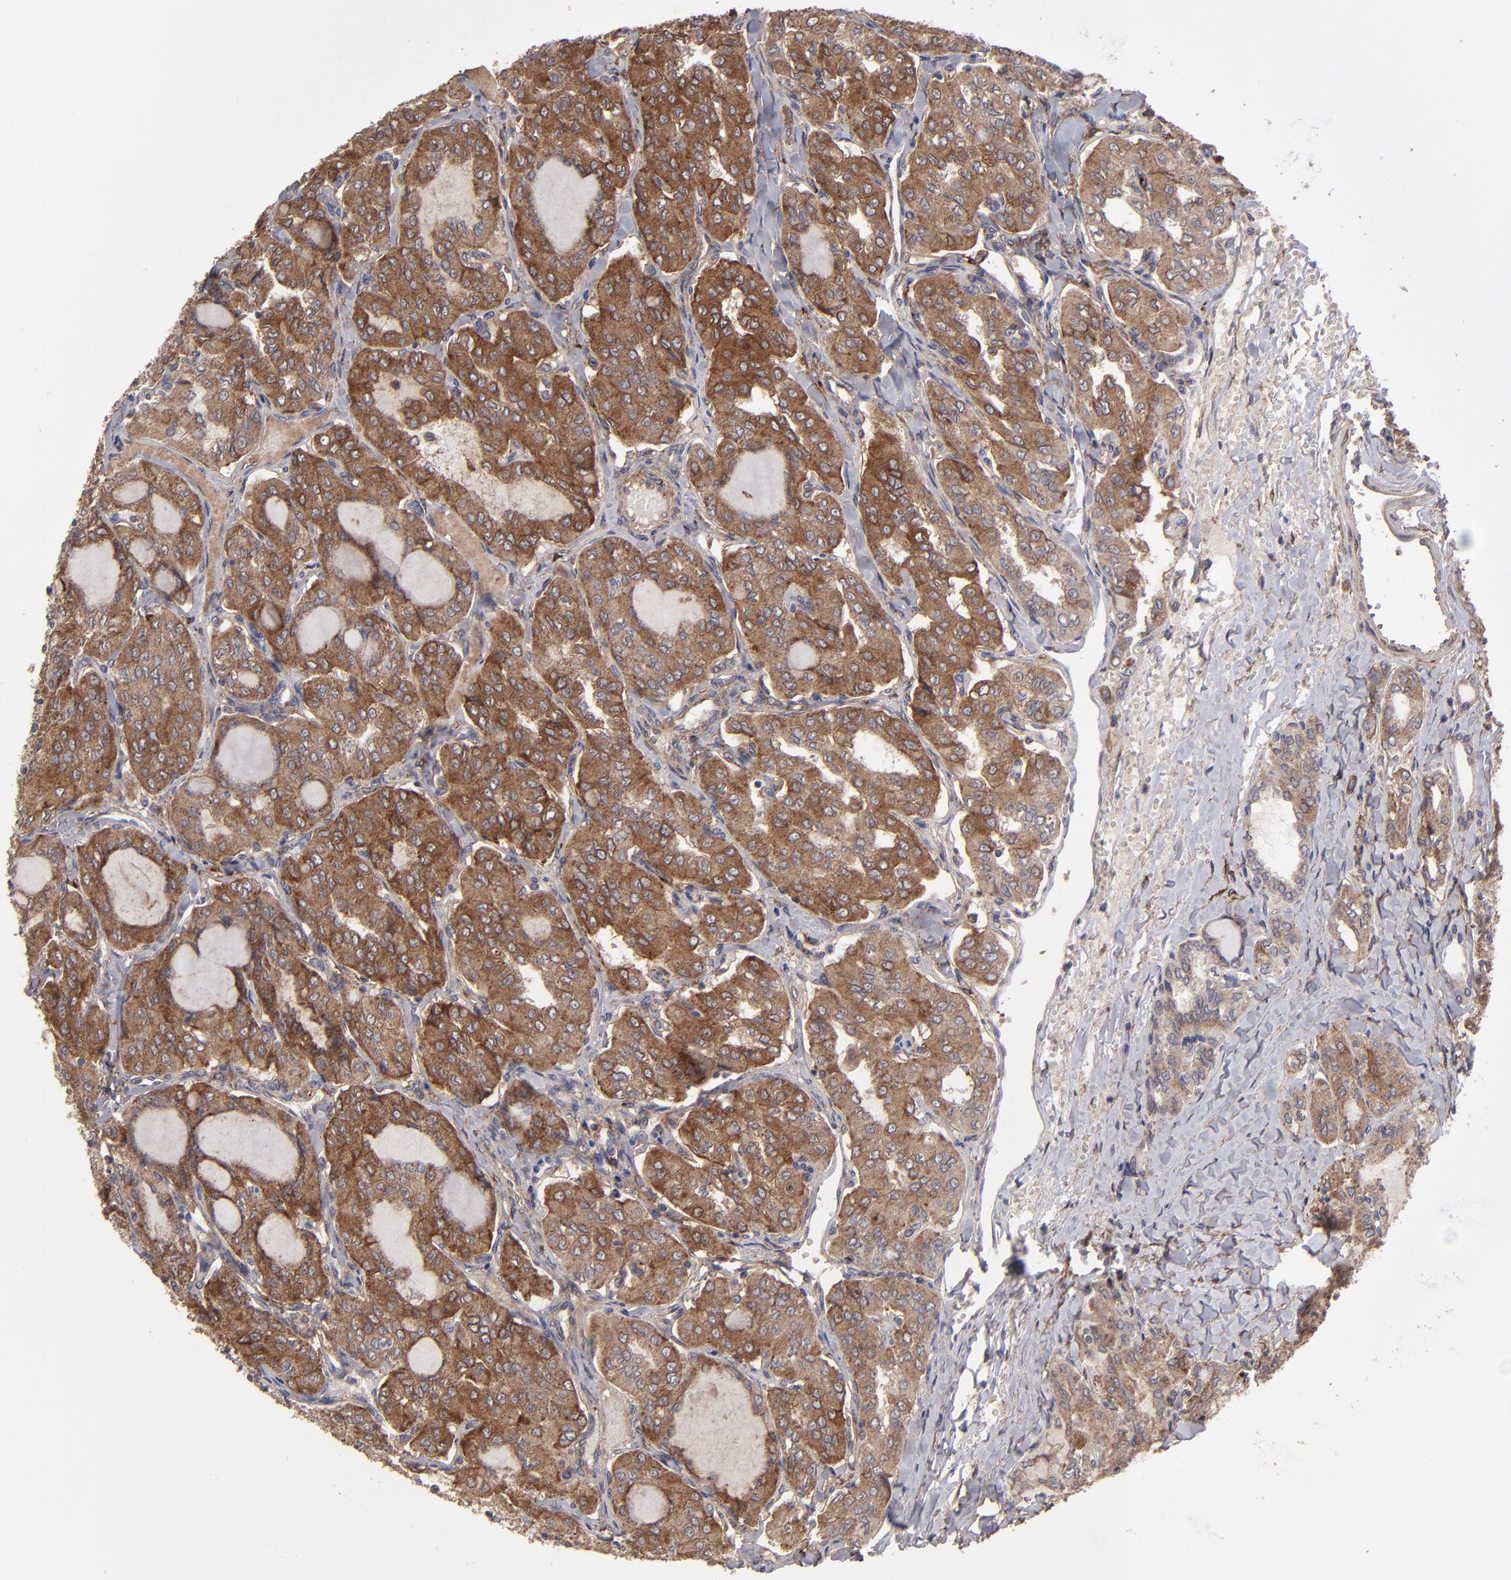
{"staining": {"intensity": "strong", "quantity": ">75%", "location": "cytoplasmic/membranous"}, "tissue": "thyroid cancer", "cell_type": "Tumor cells", "image_type": "cancer", "snomed": [{"axis": "morphology", "description": "Papillary adenocarcinoma, NOS"}, {"axis": "topography", "description": "Thyroid gland"}], "caption": "Protein analysis of papillary adenocarcinoma (thyroid) tissue reveals strong cytoplasmic/membranous expression in approximately >75% of tumor cells.", "gene": "ITGB5", "patient": {"sex": "male", "age": 20}}